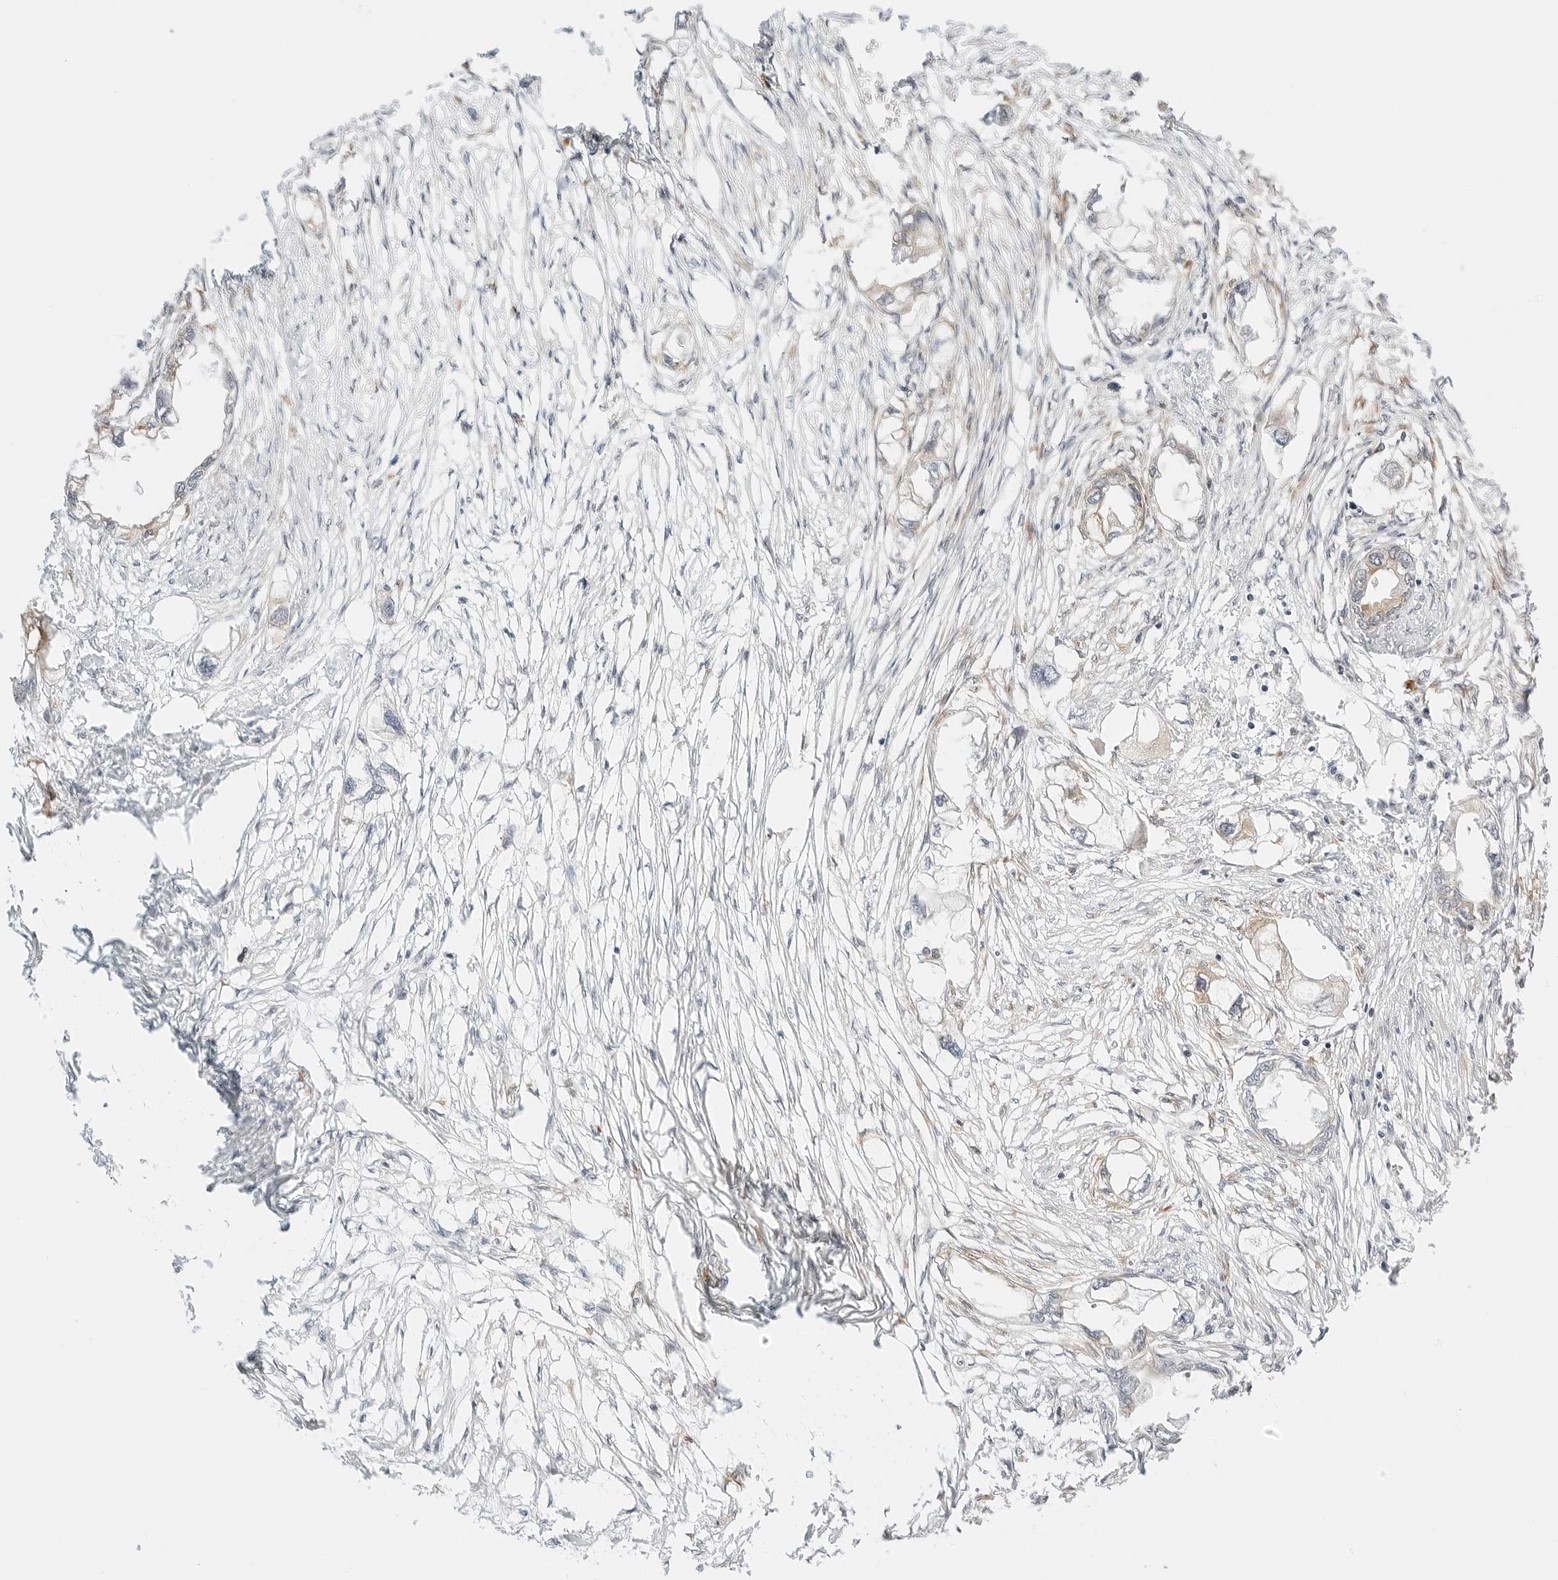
{"staining": {"intensity": "moderate", "quantity": "<25%", "location": "cytoplasmic/membranous"}, "tissue": "endometrial cancer", "cell_type": "Tumor cells", "image_type": "cancer", "snomed": [{"axis": "morphology", "description": "Adenocarcinoma, NOS"}, {"axis": "morphology", "description": "Adenocarcinoma, metastatic, NOS"}, {"axis": "topography", "description": "Adipose tissue"}, {"axis": "topography", "description": "Endometrium"}], "caption": "IHC histopathology image of neoplastic tissue: human endometrial cancer (adenocarcinoma) stained using immunohistochemistry demonstrates low levels of moderate protein expression localized specifically in the cytoplasmic/membranous of tumor cells, appearing as a cytoplasmic/membranous brown color.", "gene": "THEM4", "patient": {"sex": "female", "age": 67}}